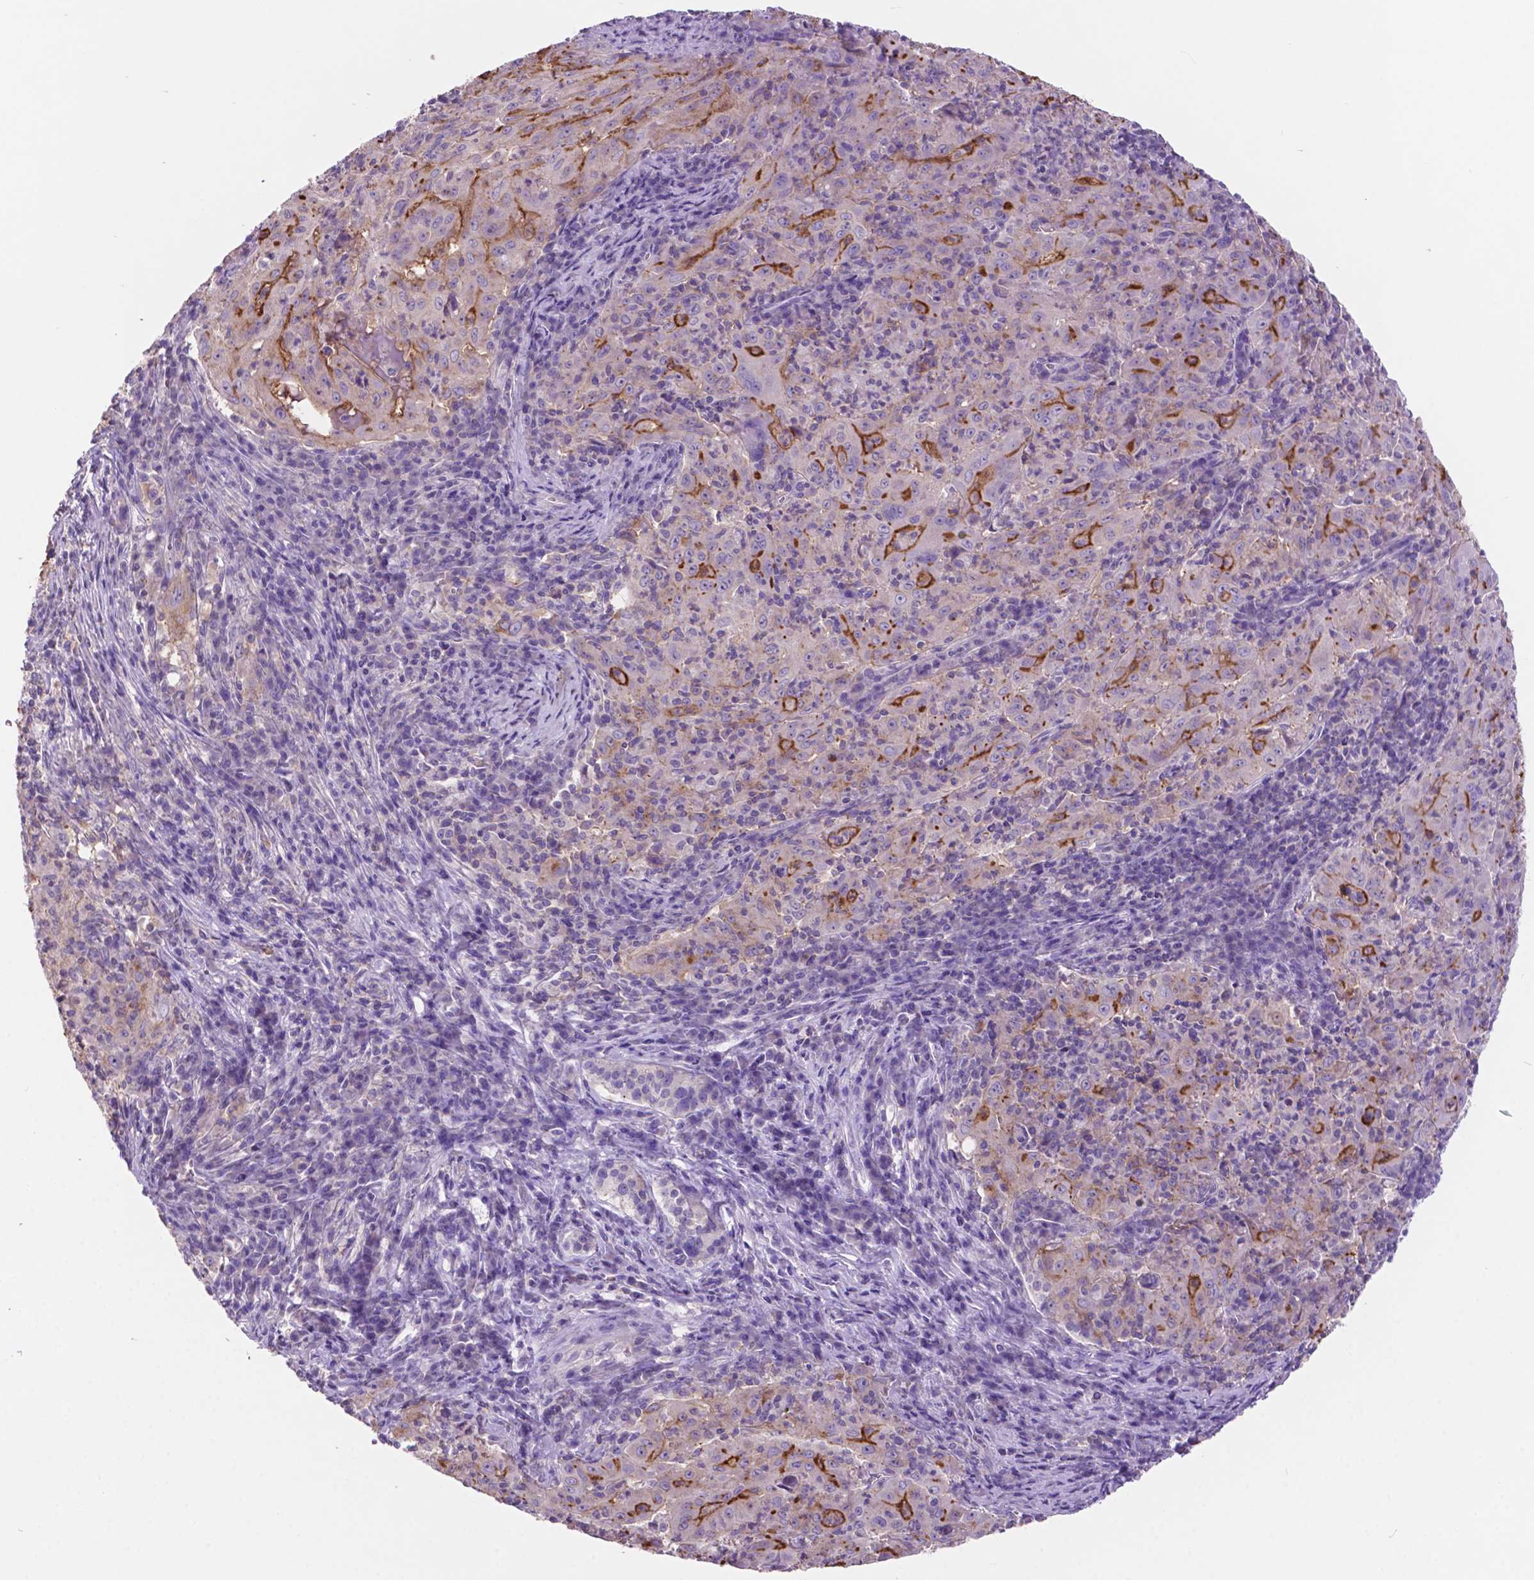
{"staining": {"intensity": "moderate", "quantity": "<25%", "location": "cytoplasmic/membranous"}, "tissue": "pancreatic cancer", "cell_type": "Tumor cells", "image_type": "cancer", "snomed": [{"axis": "morphology", "description": "Adenocarcinoma, NOS"}, {"axis": "topography", "description": "Pancreas"}], "caption": "Immunohistochemical staining of human pancreatic cancer (adenocarcinoma) displays low levels of moderate cytoplasmic/membranous protein staining in approximately <25% of tumor cells.", "gene": "PRPS2", "patient": {"sex": "male", "age": 63}}